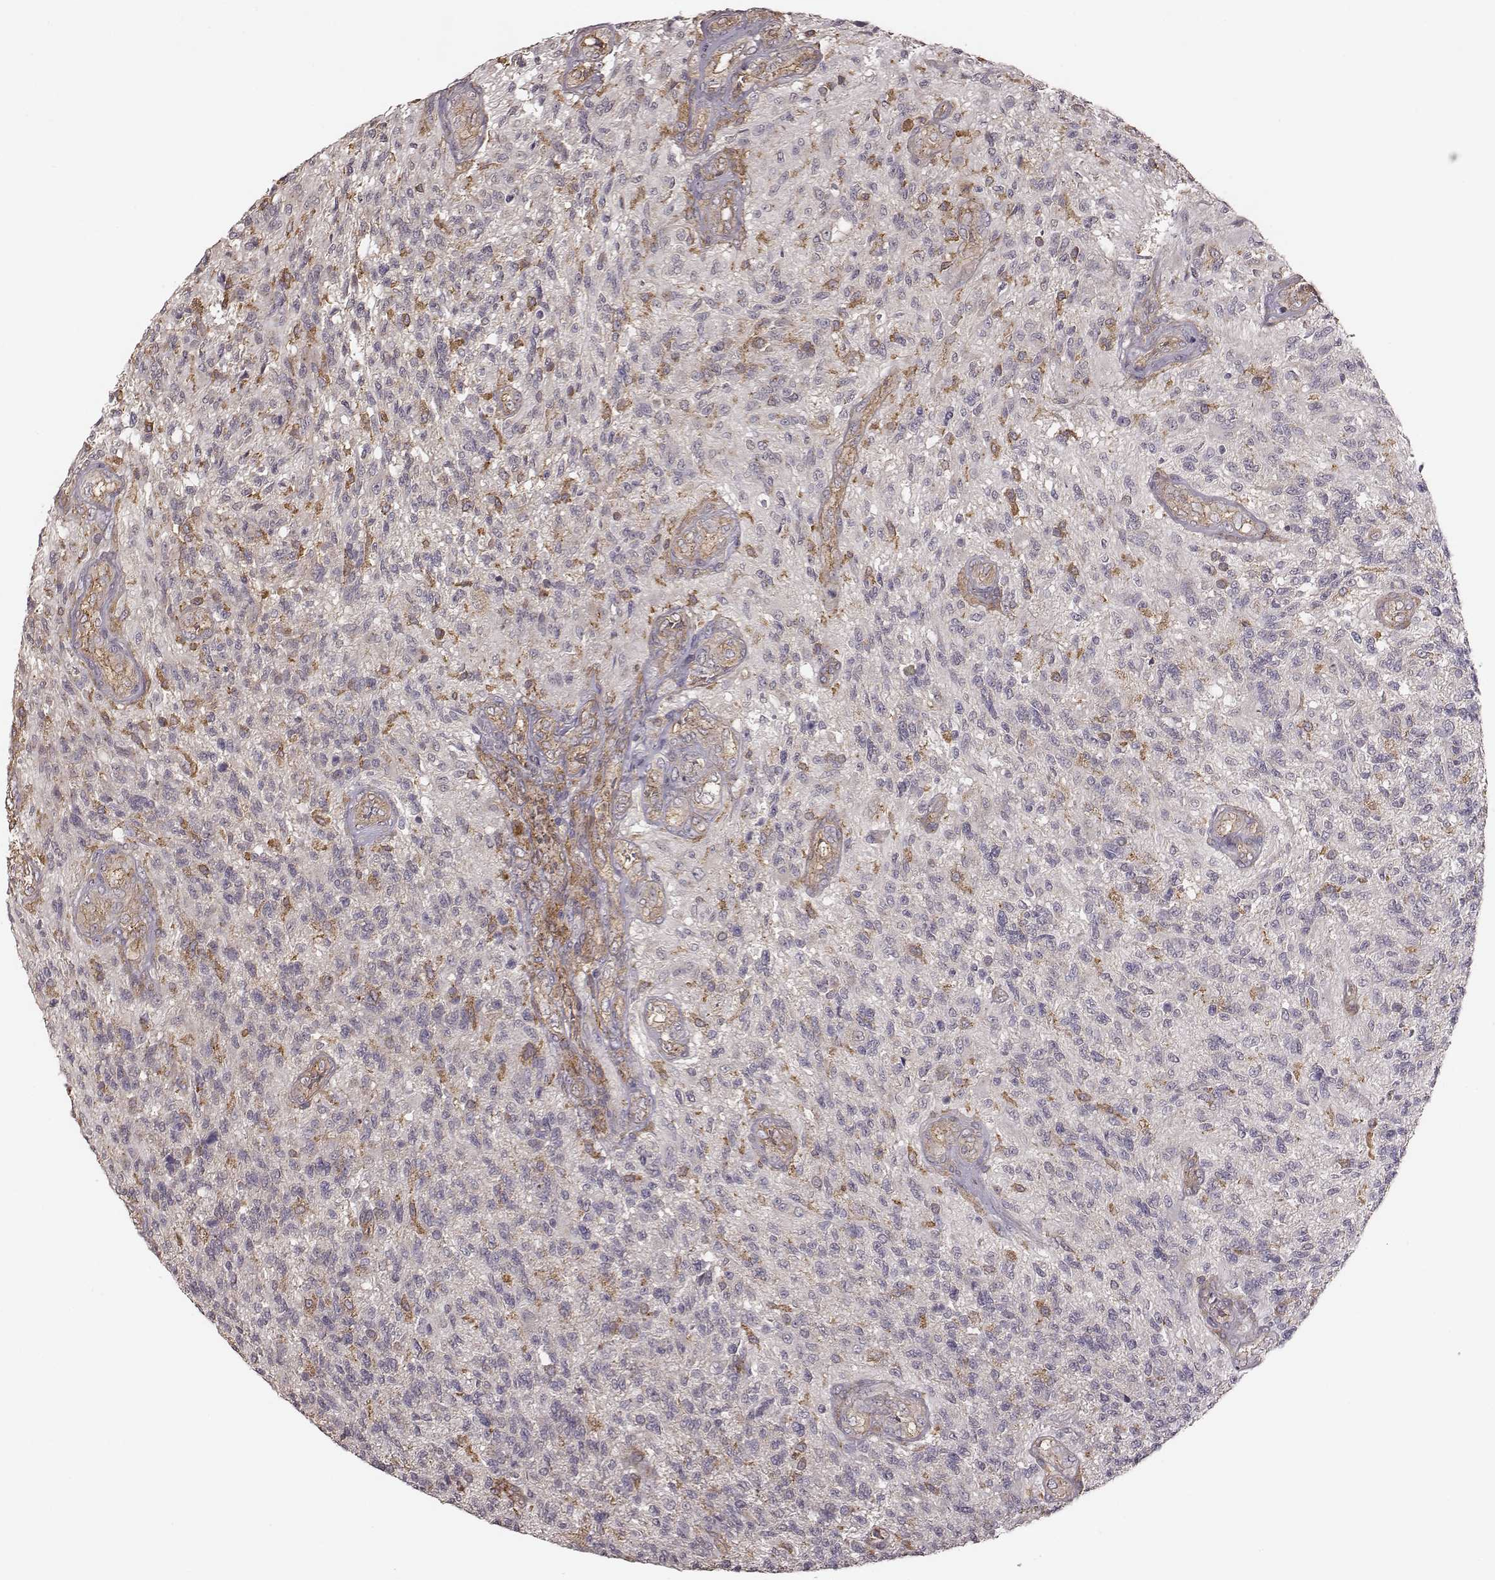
{"staining": {"intensity": "negative", "quantity": "none", "location": "none"}, "tissue": "glioma", "cell_type": "Tumor cells", "image_type": "cancer", "snomed": [{"axis": "morphology", "description": "Glioma, malignant, High grade"}, {"axis": "topography", "description": "Brain"}], "caption": "An image of human malignant glioma (high-grade) is negative for staining in tumor cells.", "gene": "VPS26A", "patient": {"sex": "male", "age": 56}}